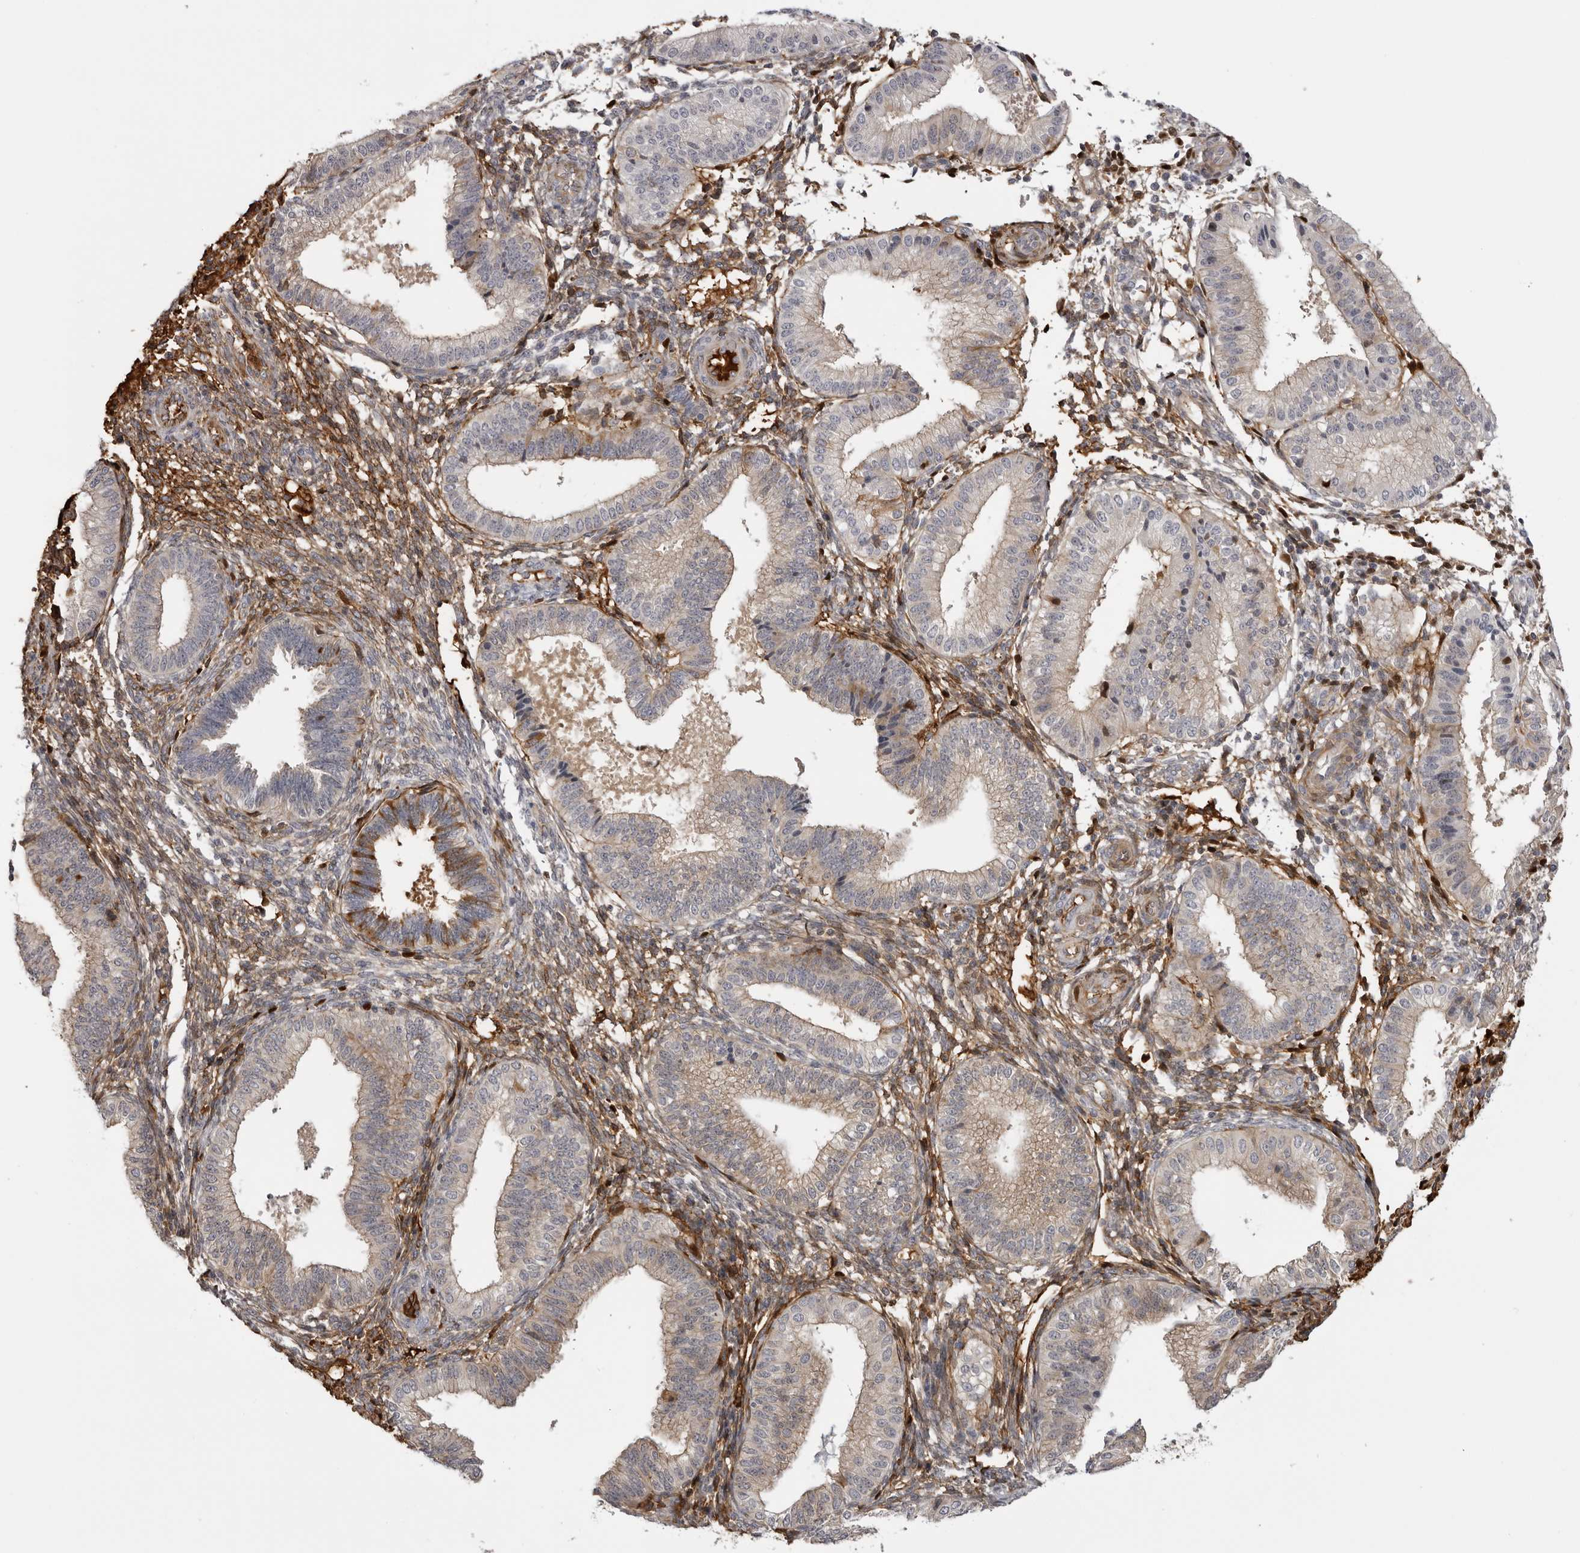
{"staining": {"intensity": "moderate", "quantity": "25%-75%", "location": "cytoplasmic/membranous"}, "tissue": "endometrium", "cell_type": "Cells in endometrial stroma", "image_type": "normal", "snomed": [{"axis": "morphology", "description": "Normal tissue, NOS"}, {"axis": "topography", "description": "Endometrium"}], "caption": "Protein staining of normal endometrium shows moderate cytoplasmic/membranous staining in about 25%-75% of cells in endometrial stroma.", "gene": "PLEKHF2", "patient": {"sex": "female", "age": 39}}